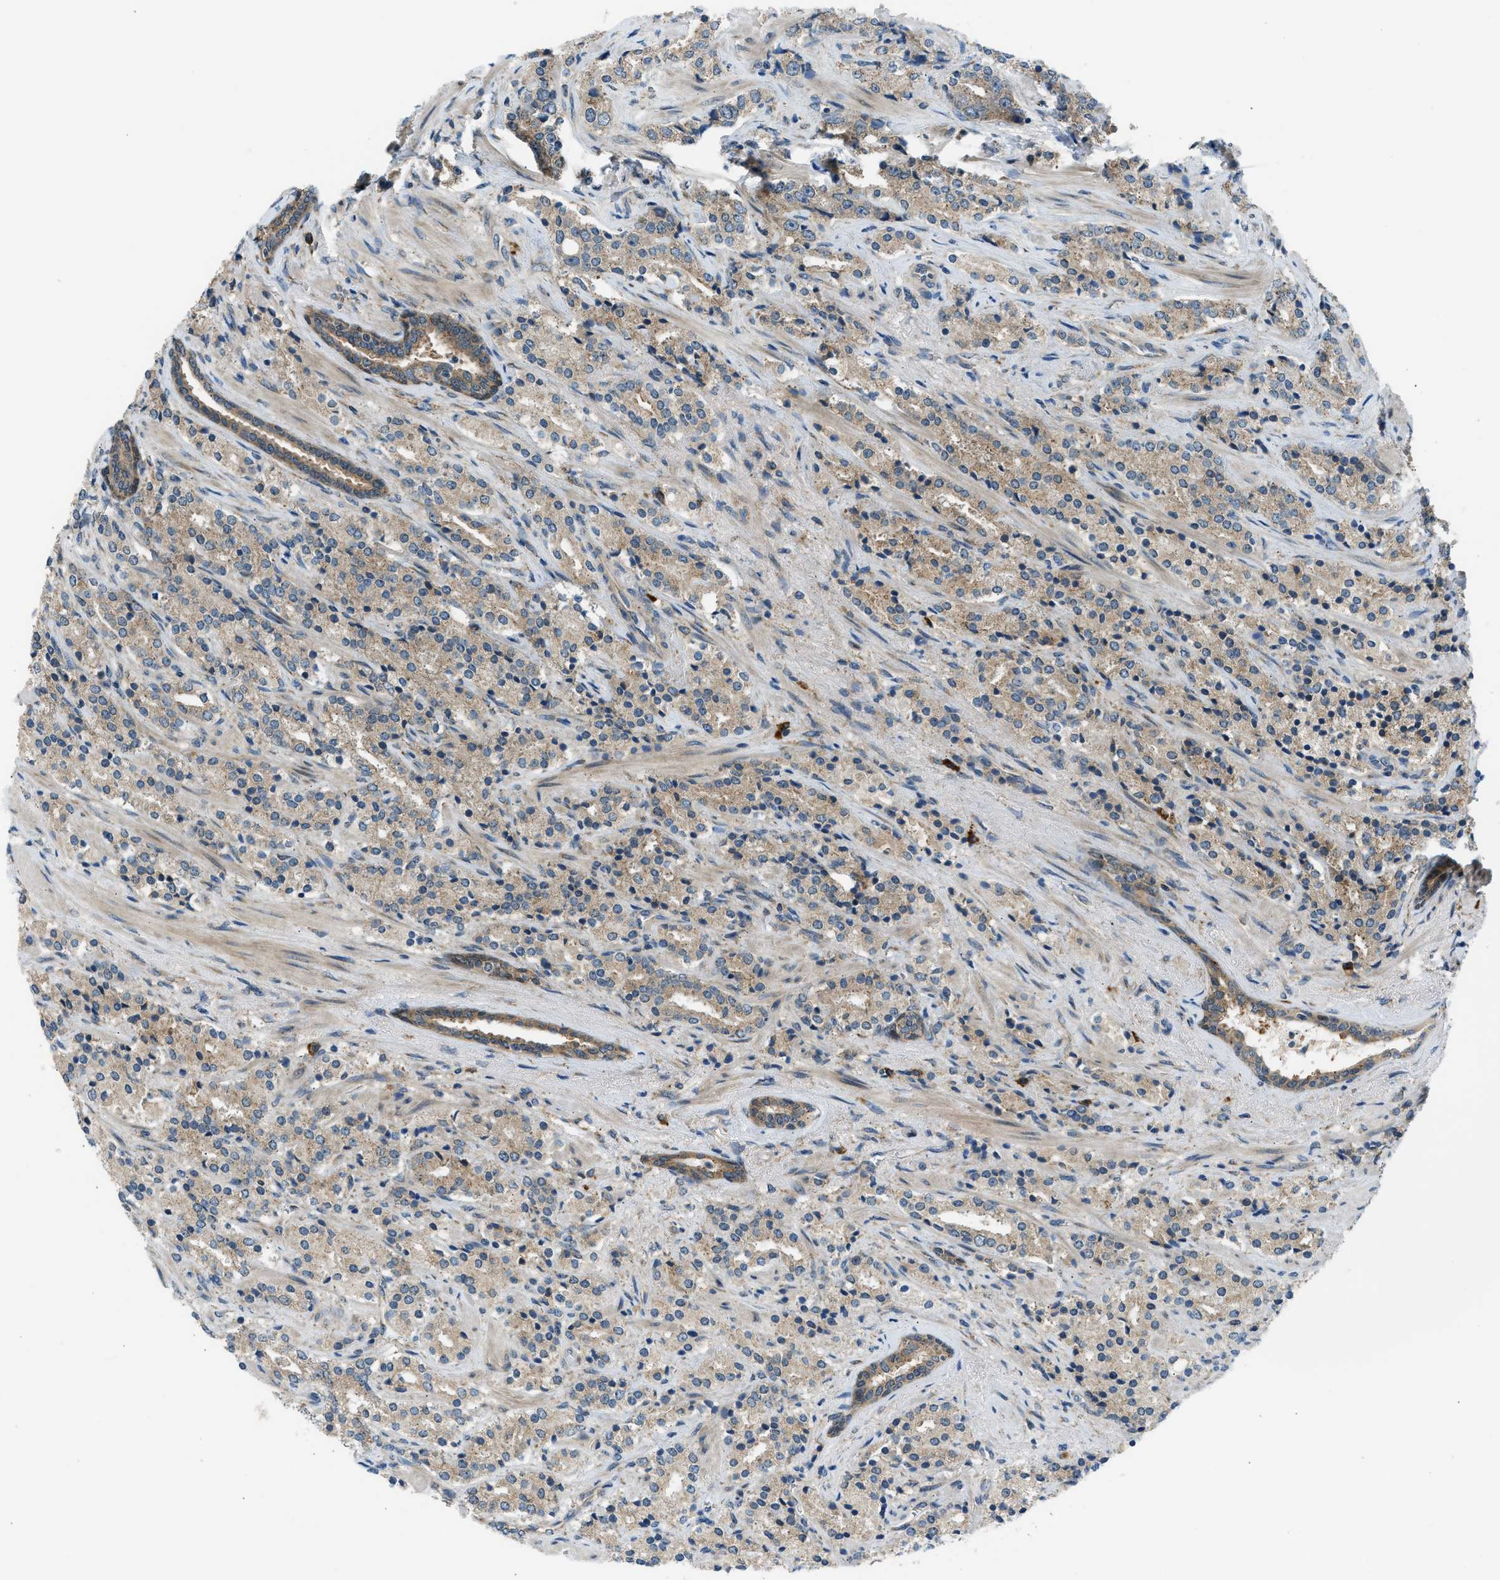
{"staining": {"intensity": "weak", "quantity": ">75%", "location": "cytoplasmic/membranous"}, "tissue": "prostate cancer", "cell_type": "Tumor cells", "image_type": "cancer", "snomed": [{"axis": "morphology", "description": "Adenocarcinoma, High grade"}, {"axis": "topography", "description": "Prostate"}], "caption": "This micrograph reveals prostate cancer (adenocarcinoma (high-grade)) stained with immunohistochemistry (IHC) to label a protein in brown. The cytoplasmic/membranous of tumor cells show weak positivity for the protein. Nuclei are counter-stained blue.", "gene": "EDARADD", "patient": {"sex": "male", "age": 71}}